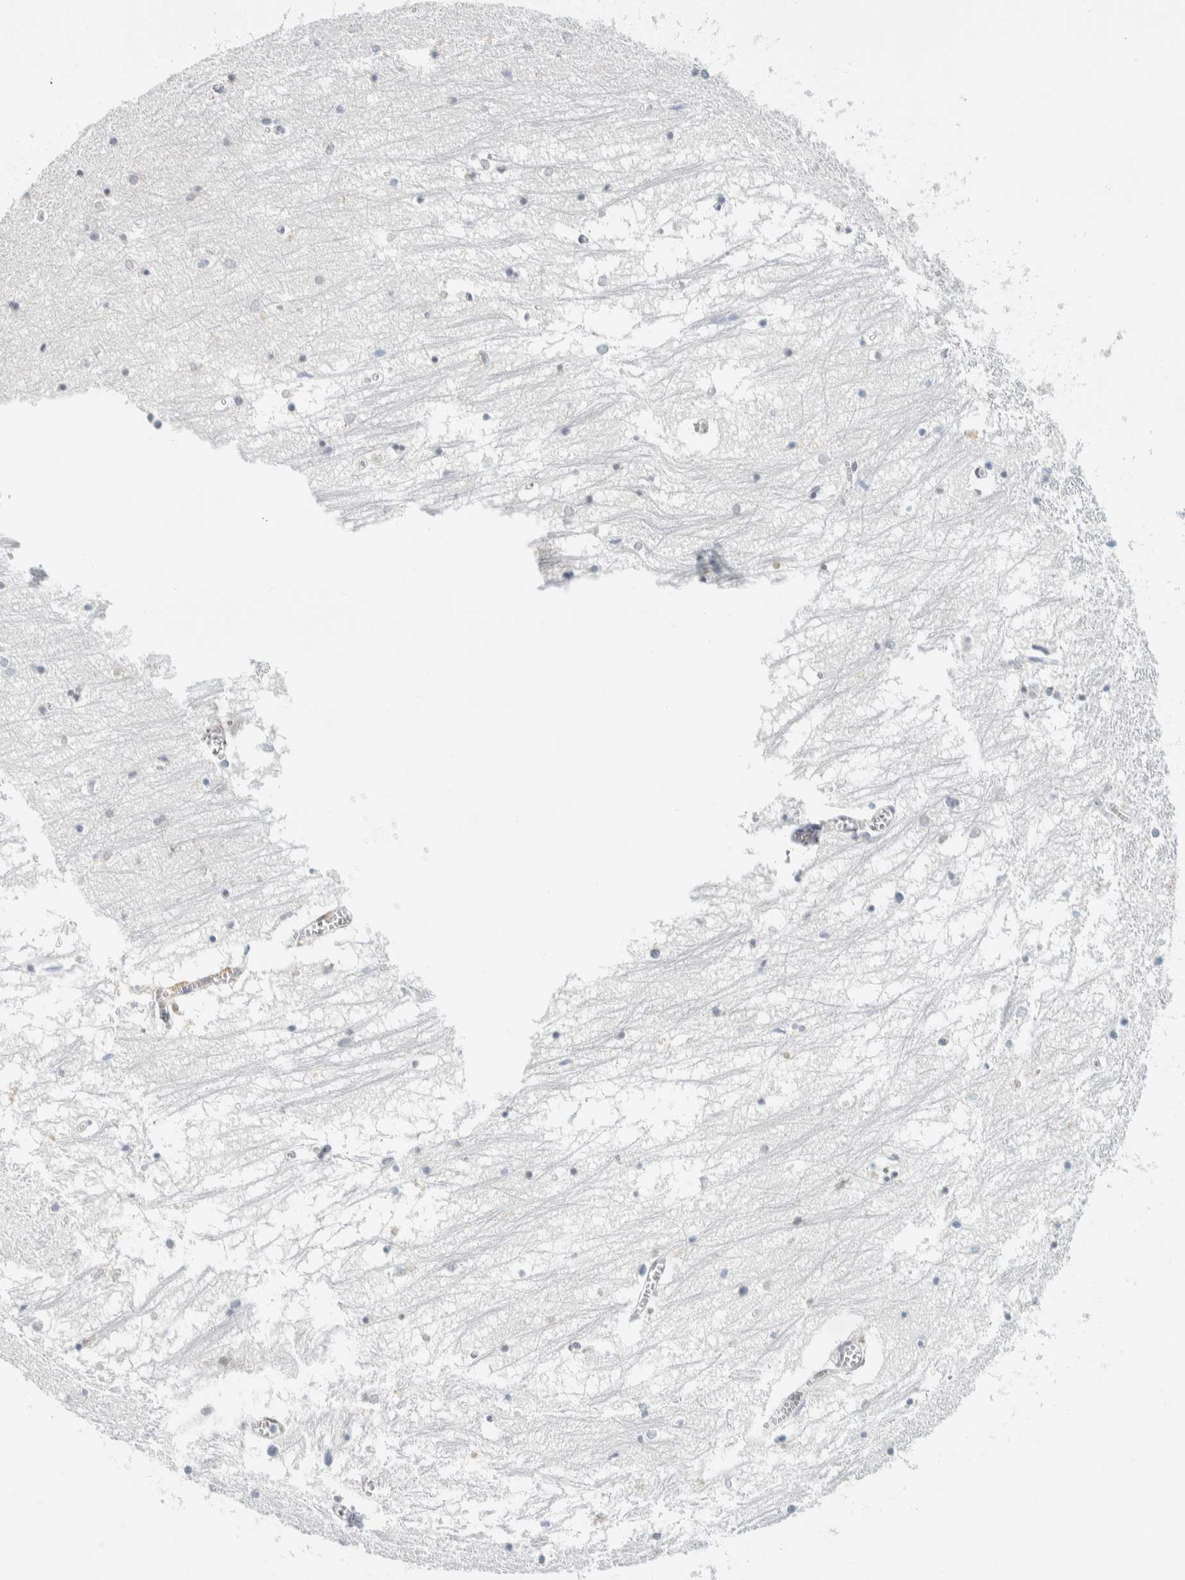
{"staining": {"intensity": "negative", "quantity": "none", "location": "none"}, "tissue": "hippocampus", "cell_type": "Glial cells", "image_type": "normal", "snomed": [{"axis": "morphology", "description": "Normal tissue, NOS"}, {"axis": "topography", "description": "Hippocampus"}], "caption": "Micrograph shows no protein staining in glial cells of unremarkable hippocampus. (DAB (3,3'-diaminobenzidine) immunohistochemistry visualized using brightfield microscopy, high magnification).", "gene": "C1QTNF12", "patient": {"sex": "male", "age": 70}}